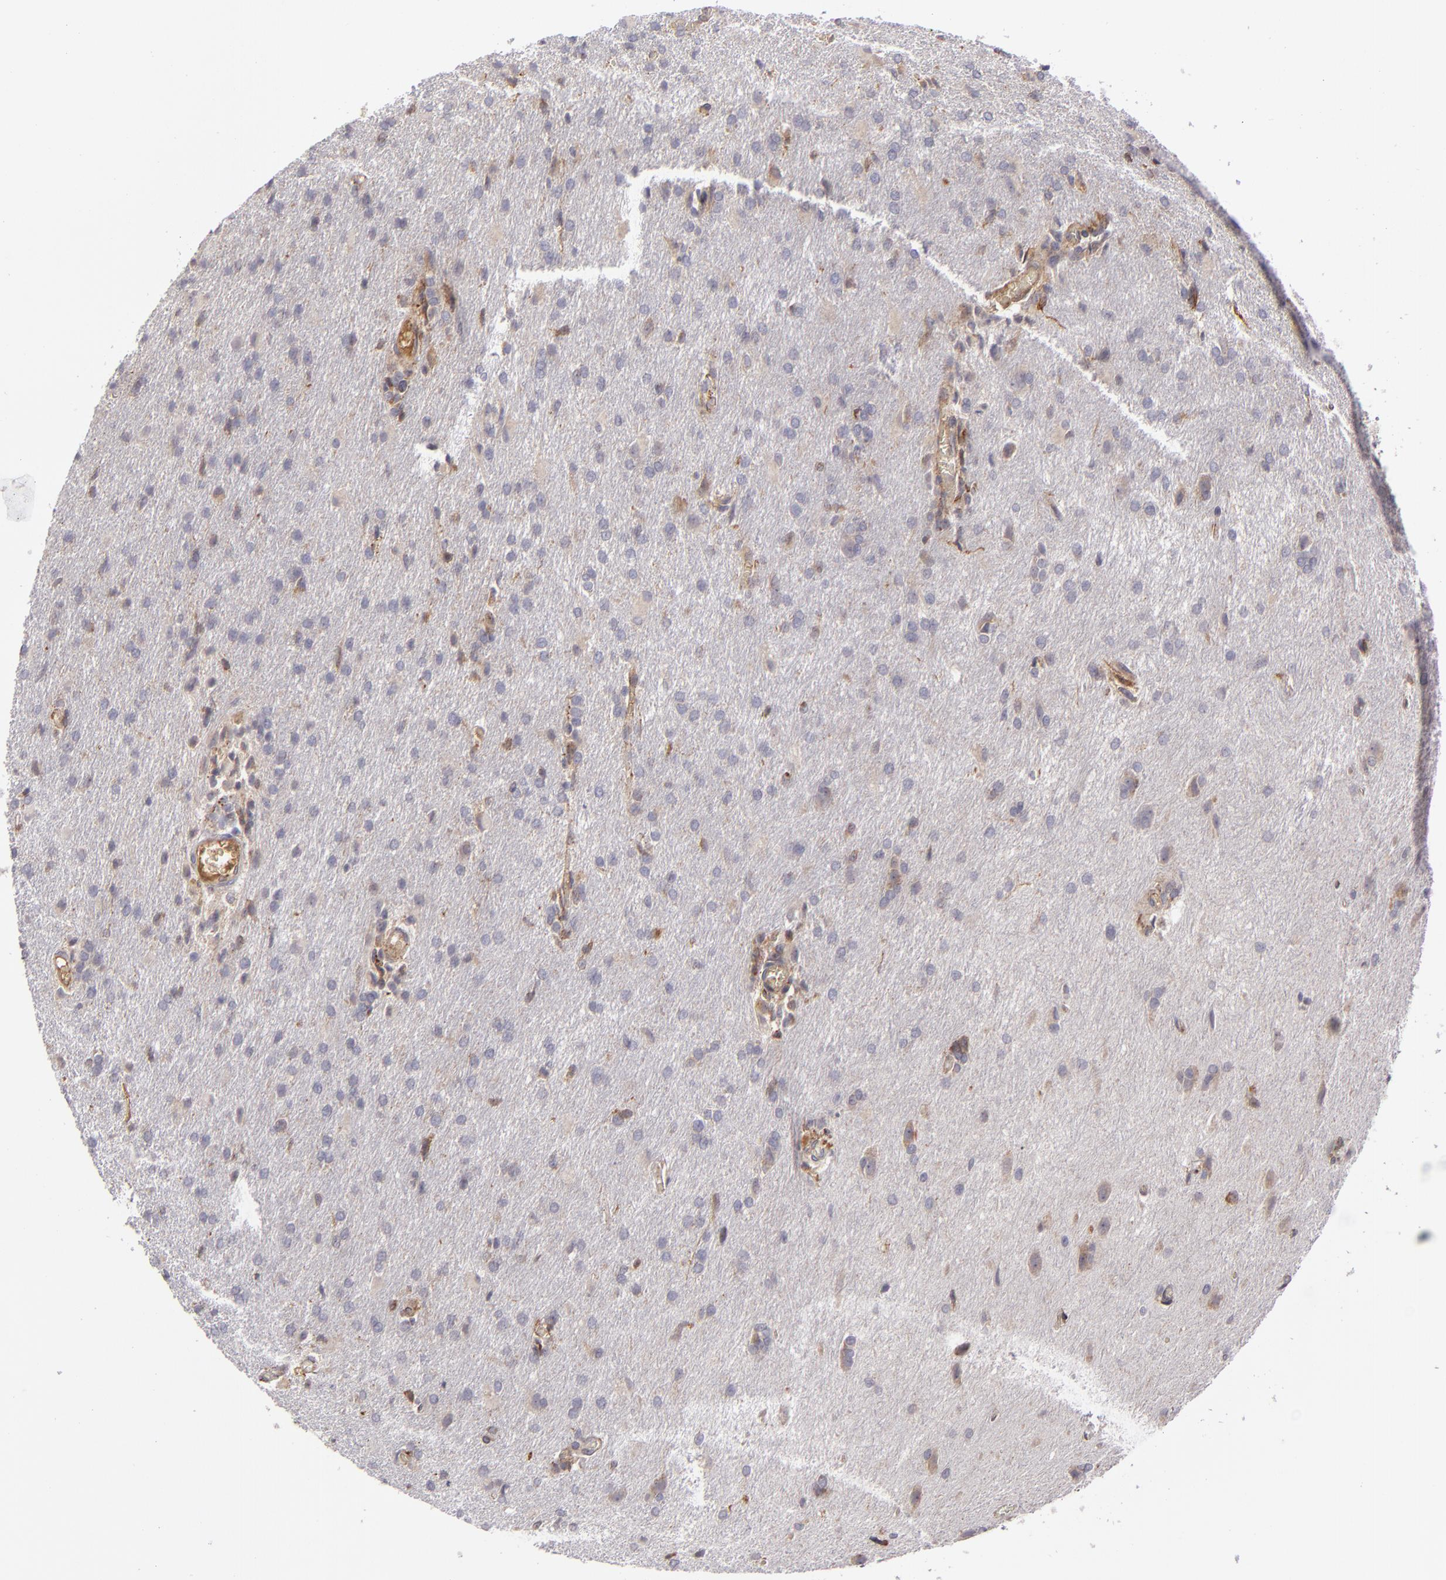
{"staining": {"intensity": "weak", "quantity": "25%-75%", "location": "cytoplasmic/membranous"}, "tissue": "glioma", "cell_type": "Tumor cells", "image_type": "cancer", "snomed": [{"axis": "morphology", "description": "Glioma, malignant, High grade"}, {"axis": "topography", "description": "Brain"}], "caption": "Malignant high-grade glioma stained with a protein marker demonstrates weak staining in tumor cells.", "gene": "CFB", "patient": {"sex": "male", "age": 68}}